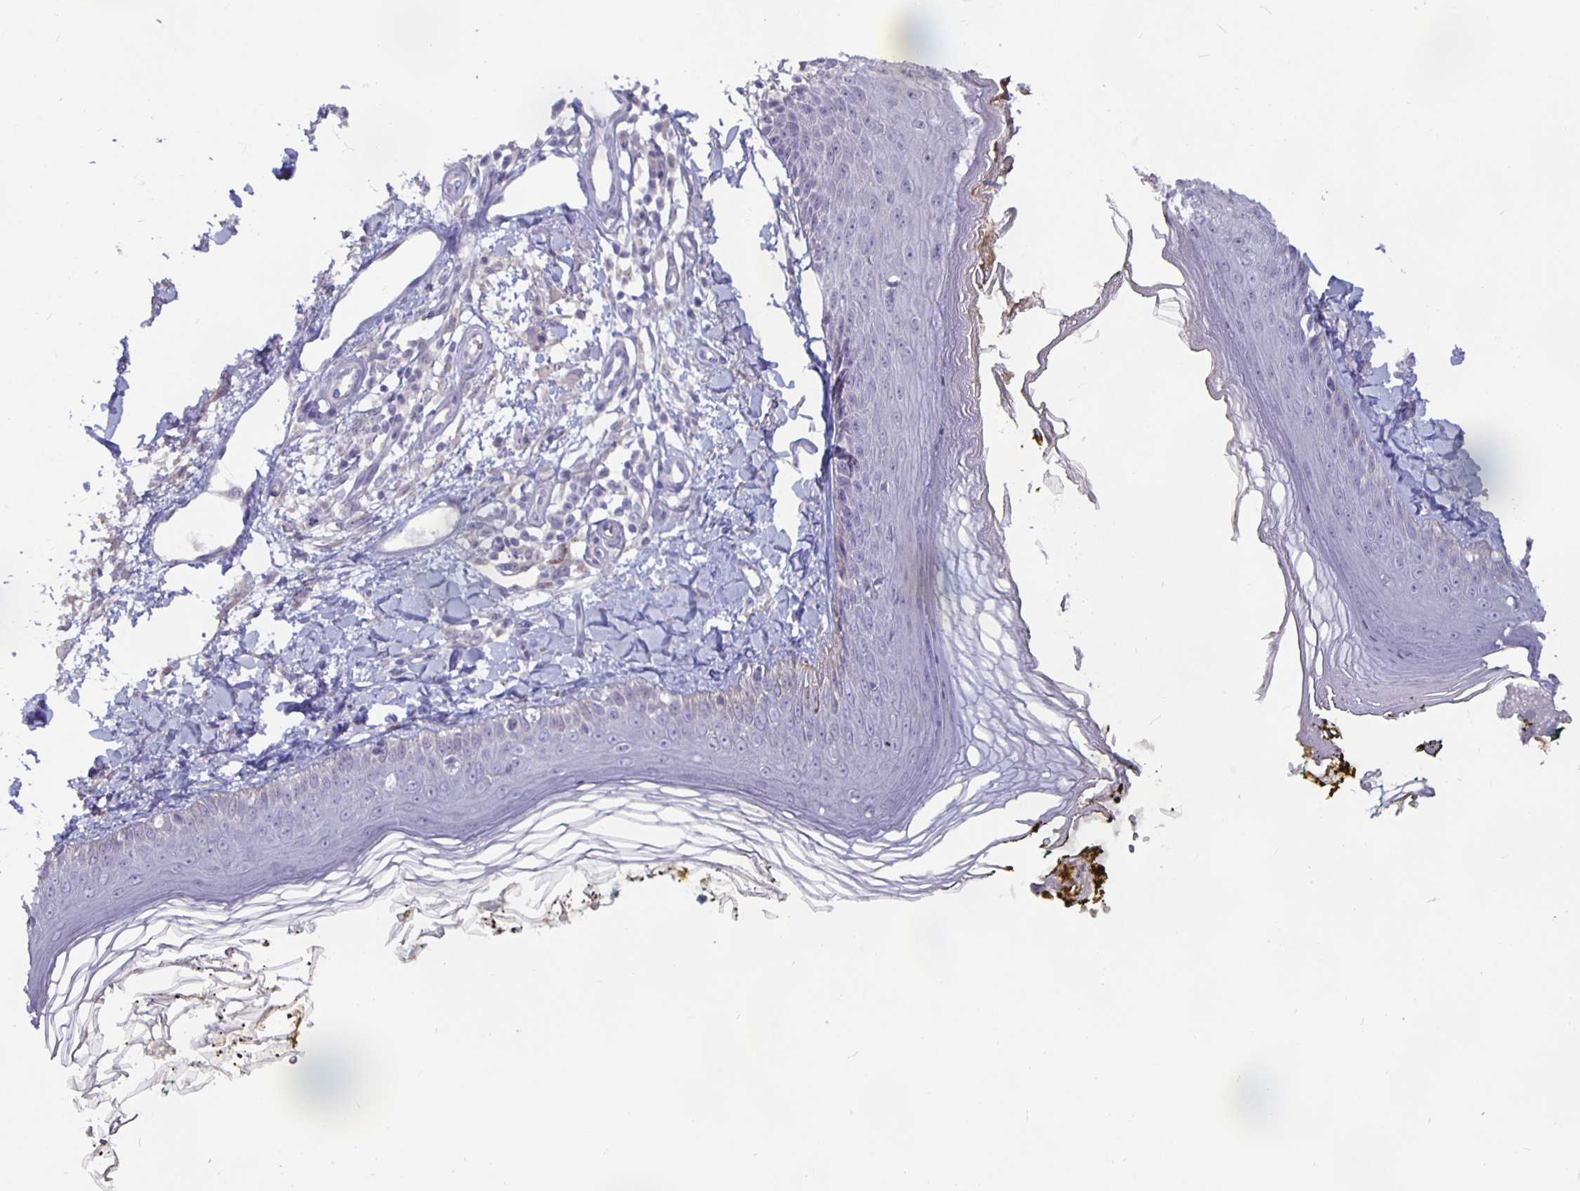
{"staining": {"intensity": "negative", "quantity": "none", "location": "none"}, "tissue": "skin", "cell_type": "Fibroblasts", "image_type": "normal", "snomed": [{"axis": "morphology", "description": "Normal tissue, NOS"}, {"axis": "topography", "description": "Skin"}], "caption": "This is an immunohistochemistry micrograph of benign skin. There is no expression in fibroblasts.", "gene": "GPX4", "patient": {"sex": "male", "age": 76}}